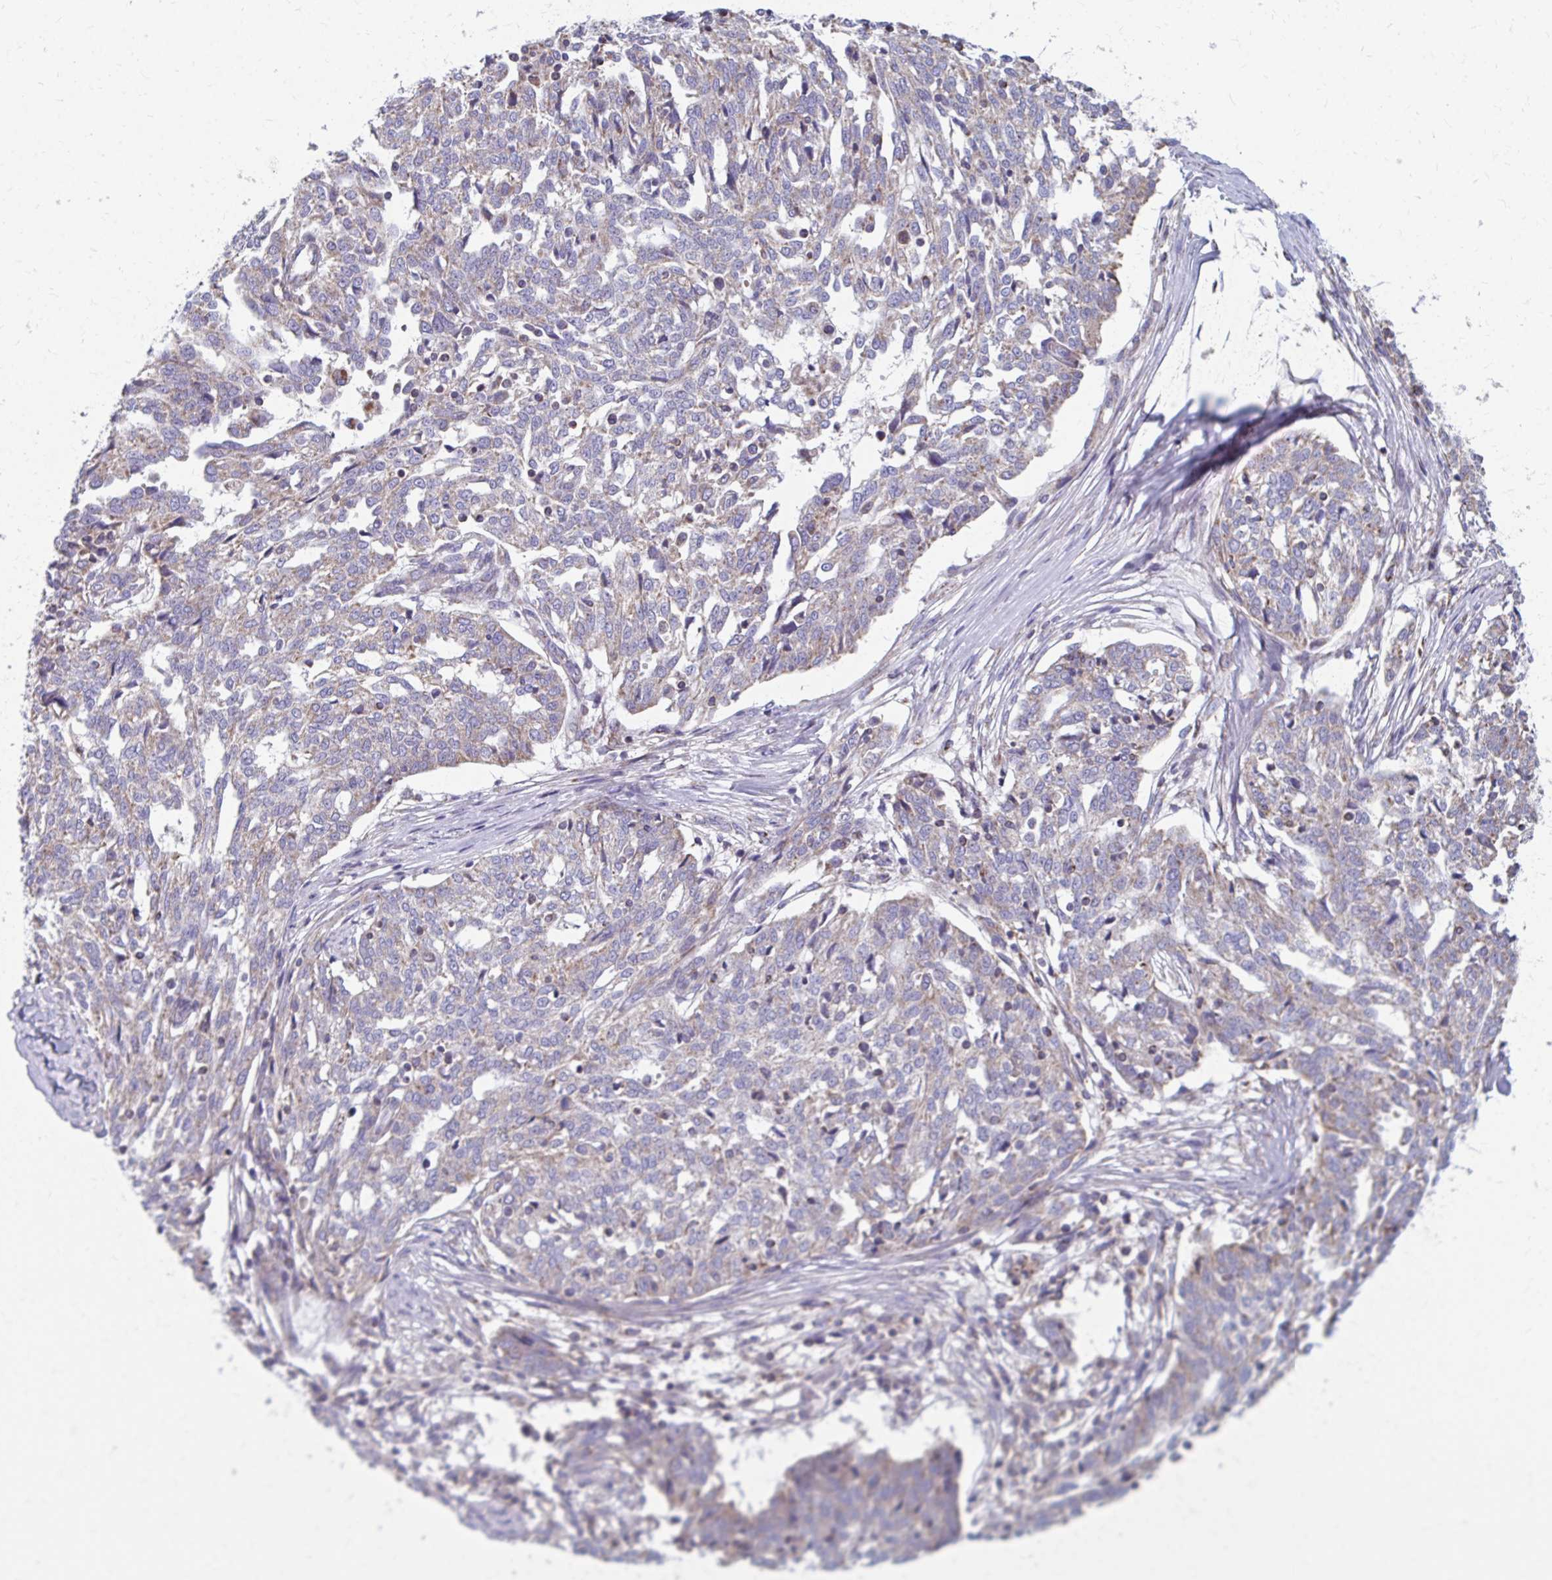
{"staining": {"intensity": "weak", "quantity": "25%-75%", "location": "cytoplasmic/membranous"}, "tissue": "ovarian cancer", "cell_type": "Tumor cells", "image_type": "cancer", "snomed": [{"axis": "morphology", "description": "Cystadenocarcinoma, serous, NOS"}, {"axis": "topography", "description": "Ovary"}], "caption": "The image shows a brown stain indicating the presence of a protein in the cytoplasmic/membranous of tumor cells in ovarian cancer (serous cystadenocarcinoma).", "gene": "RCC1L", "patient": {"sex": "female", "age": 67}}